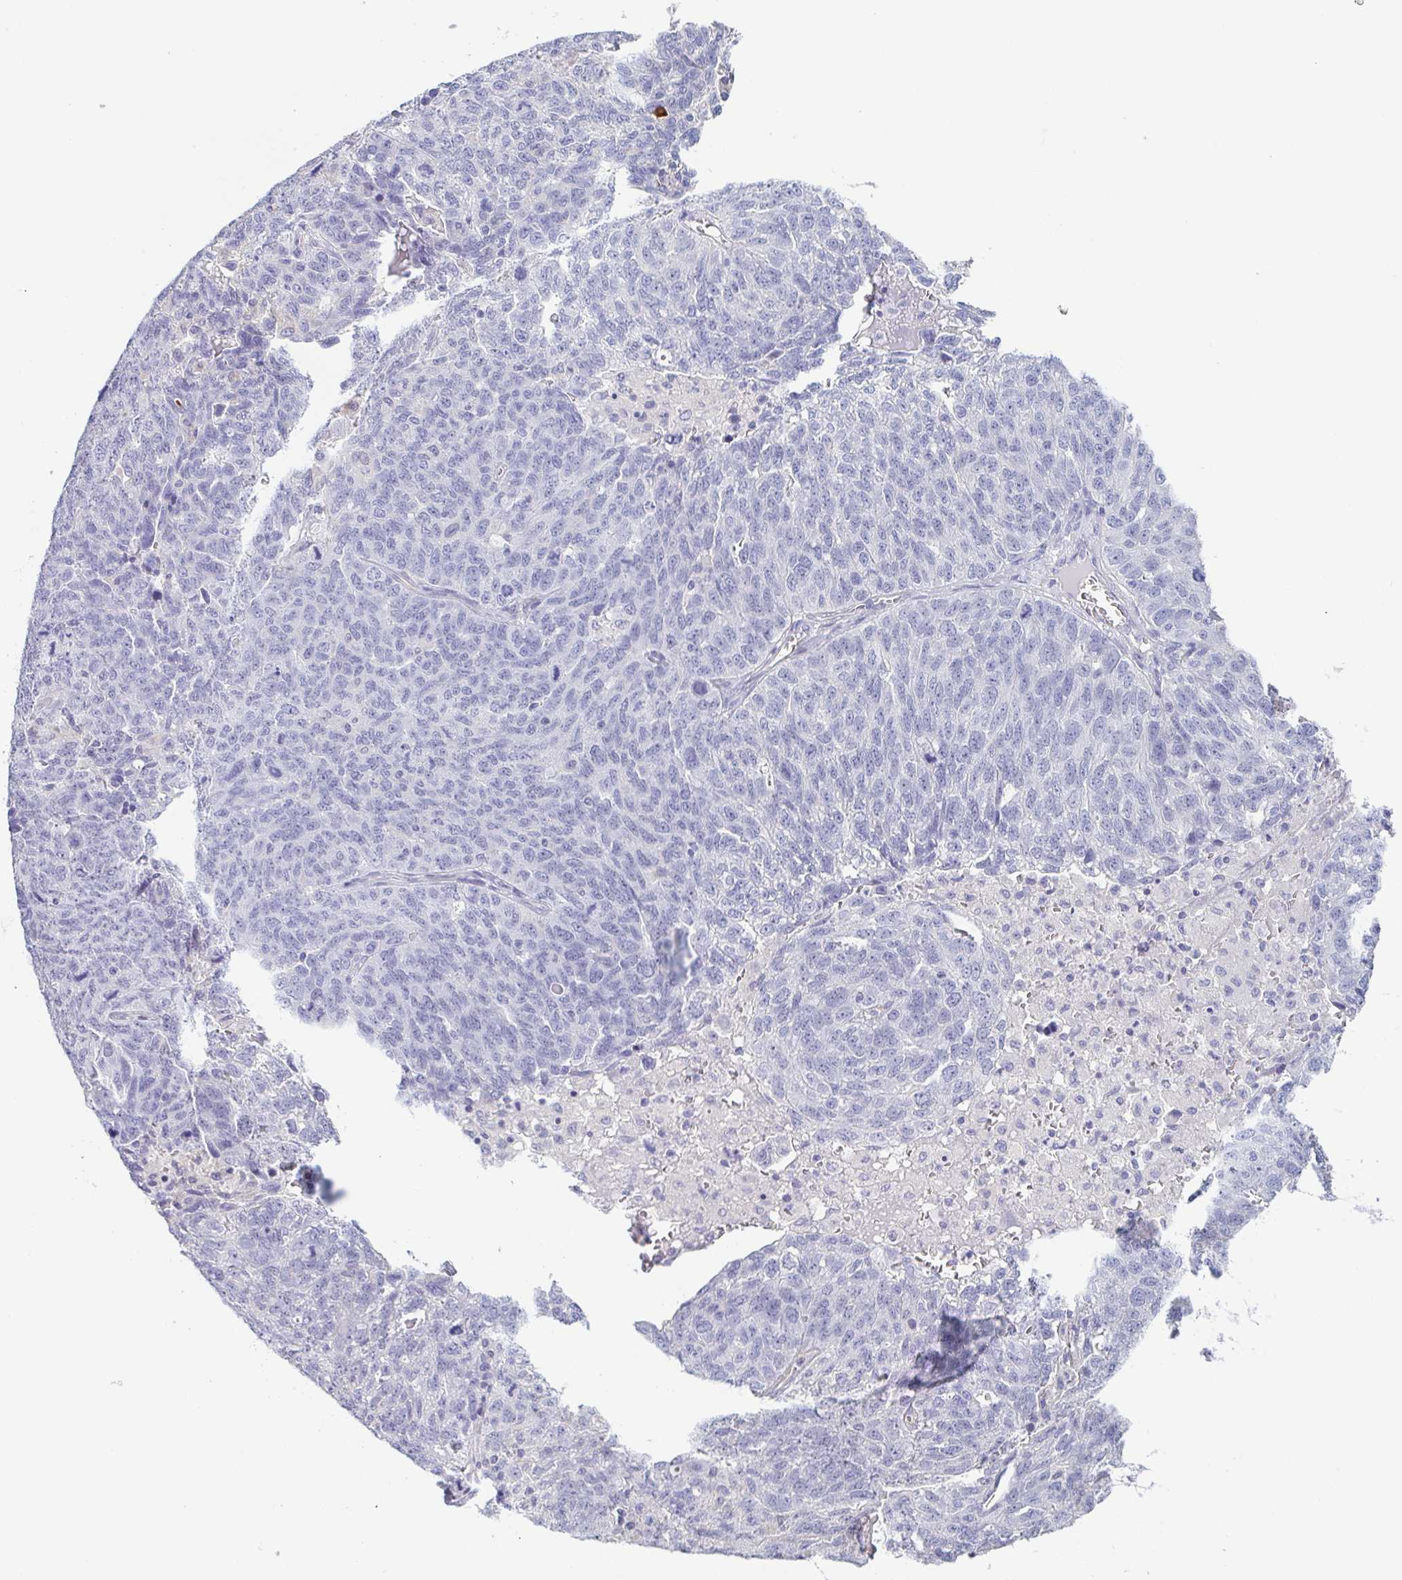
{"staining": {"intensity": "negative", "quantity": "none", "location": "none"}, "tissue": "ovarian cancer", "cell_type": "Tumor cells", "image_type": "cancer", "snomed": [{"axis": "morphology", "description": "Cystadenocarcinoma, serous, NOS"}, {"axis": "topography", "description": "Ovary"}], "caption": "DAB (3,3'-diaminobenzidine) immunohistochemical staining of human serous cystadenocarcinoma (ovarian) shows no significant positivity in tumor cells. The staining was performed using DAB to visualize the protein expression in brown, while the nuclei were stained in blue with hematoxylin (Magnification: 20x).", "gene": "COL17A1", "patient": {"sex": "female", "age": 71}}